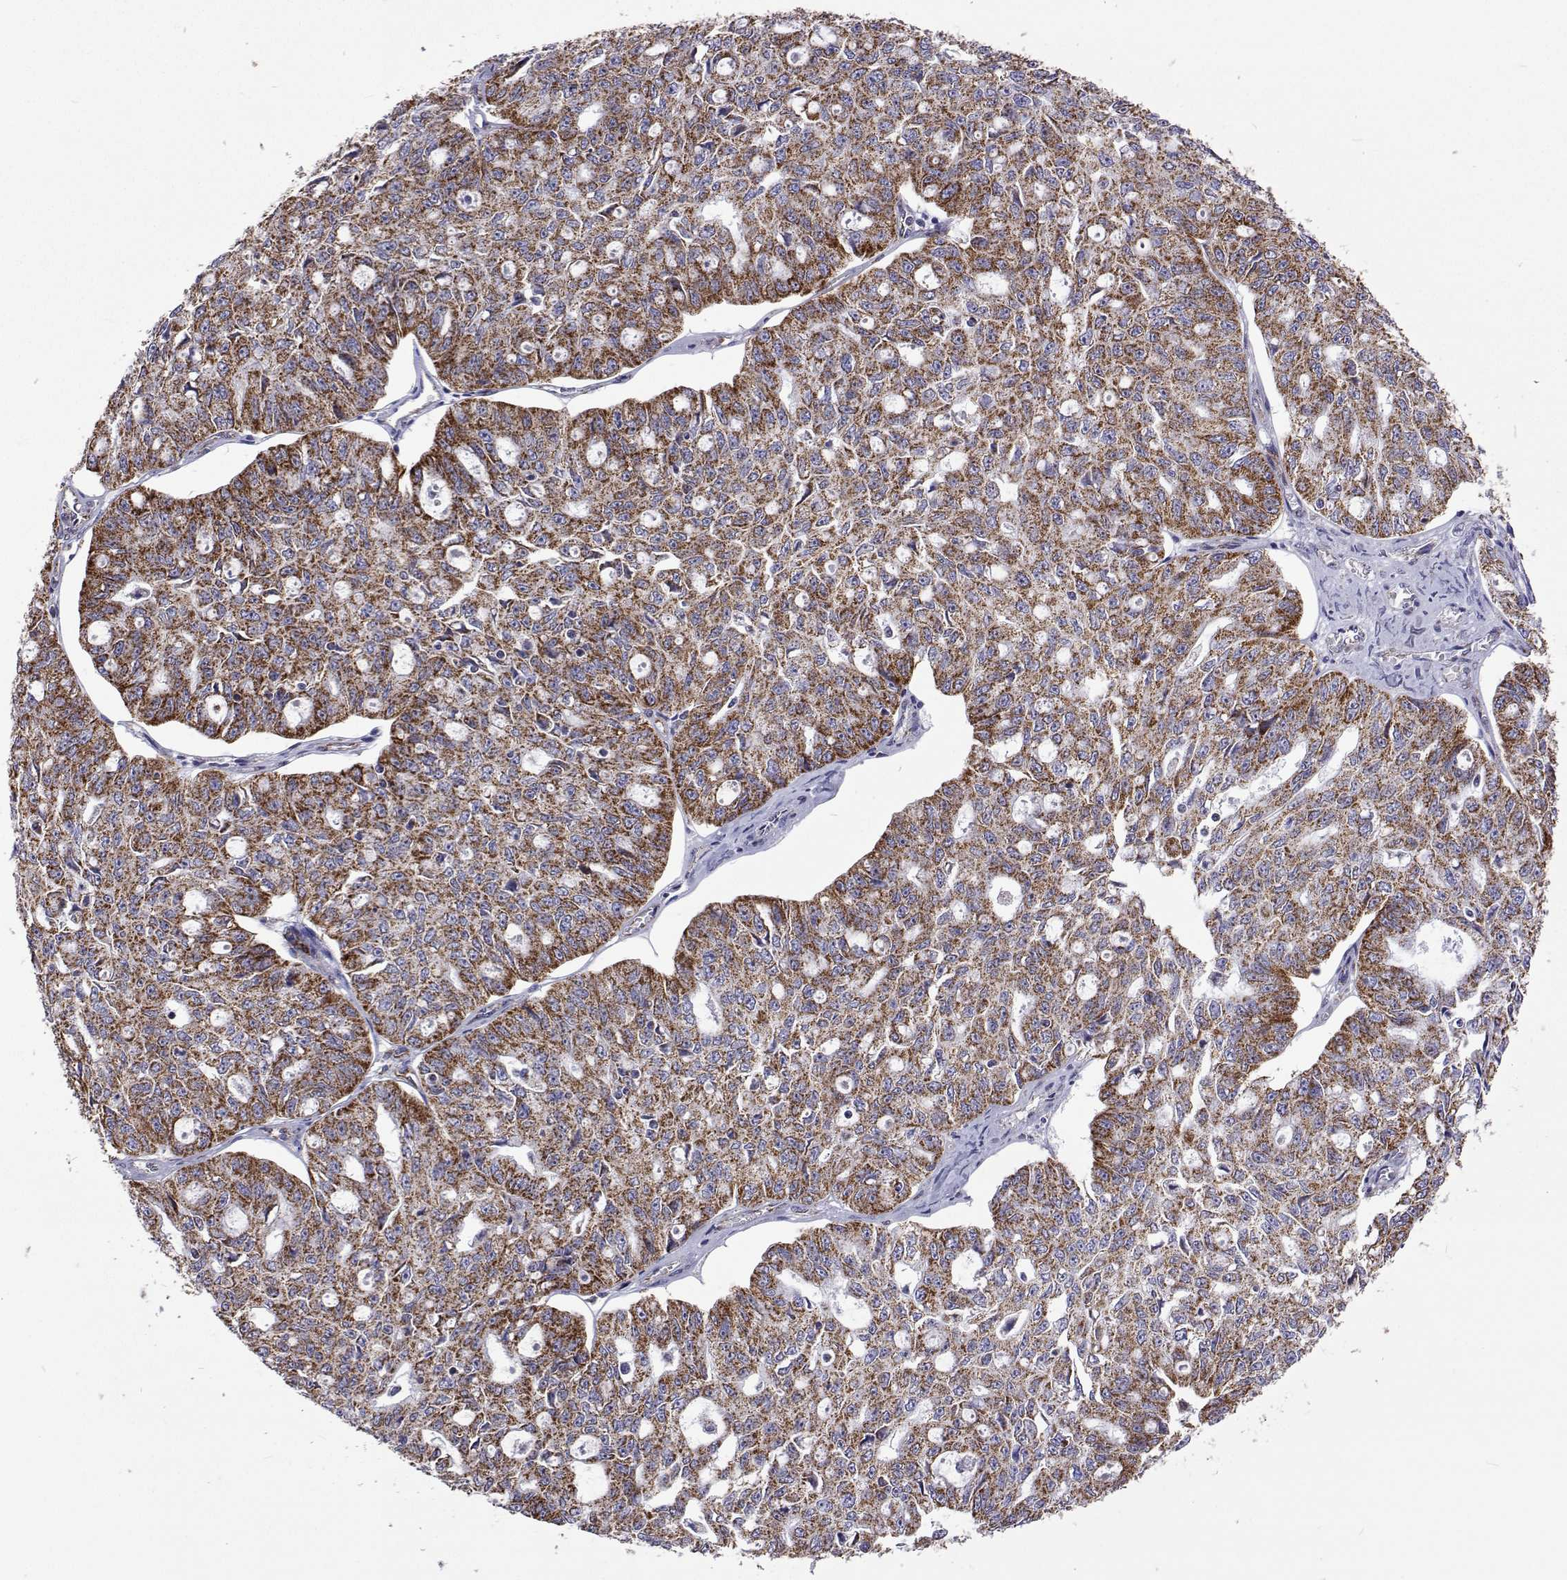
{"staining": {"intensity": "strong", "quantity": "25%-75%", "location": "cytoplasmic/membranous"}, "tissue": "ovarian cancer", "cell_type": "Tumor cells", "image_type": "cancer", "snomed": [{"axis": "morphology", "description": "Carcinoma, endometroid"}, {"axis": "topography", "description": "Ovary"}], "caption": "The micrograph reveals staining of endometroid carcinoma (ovarian), revealing strong cytoplasmic/membranous protein staining (brown color) within tumor cells.", "gene": "MCCC2", "patient": {"sex": "female", "age": 65}}